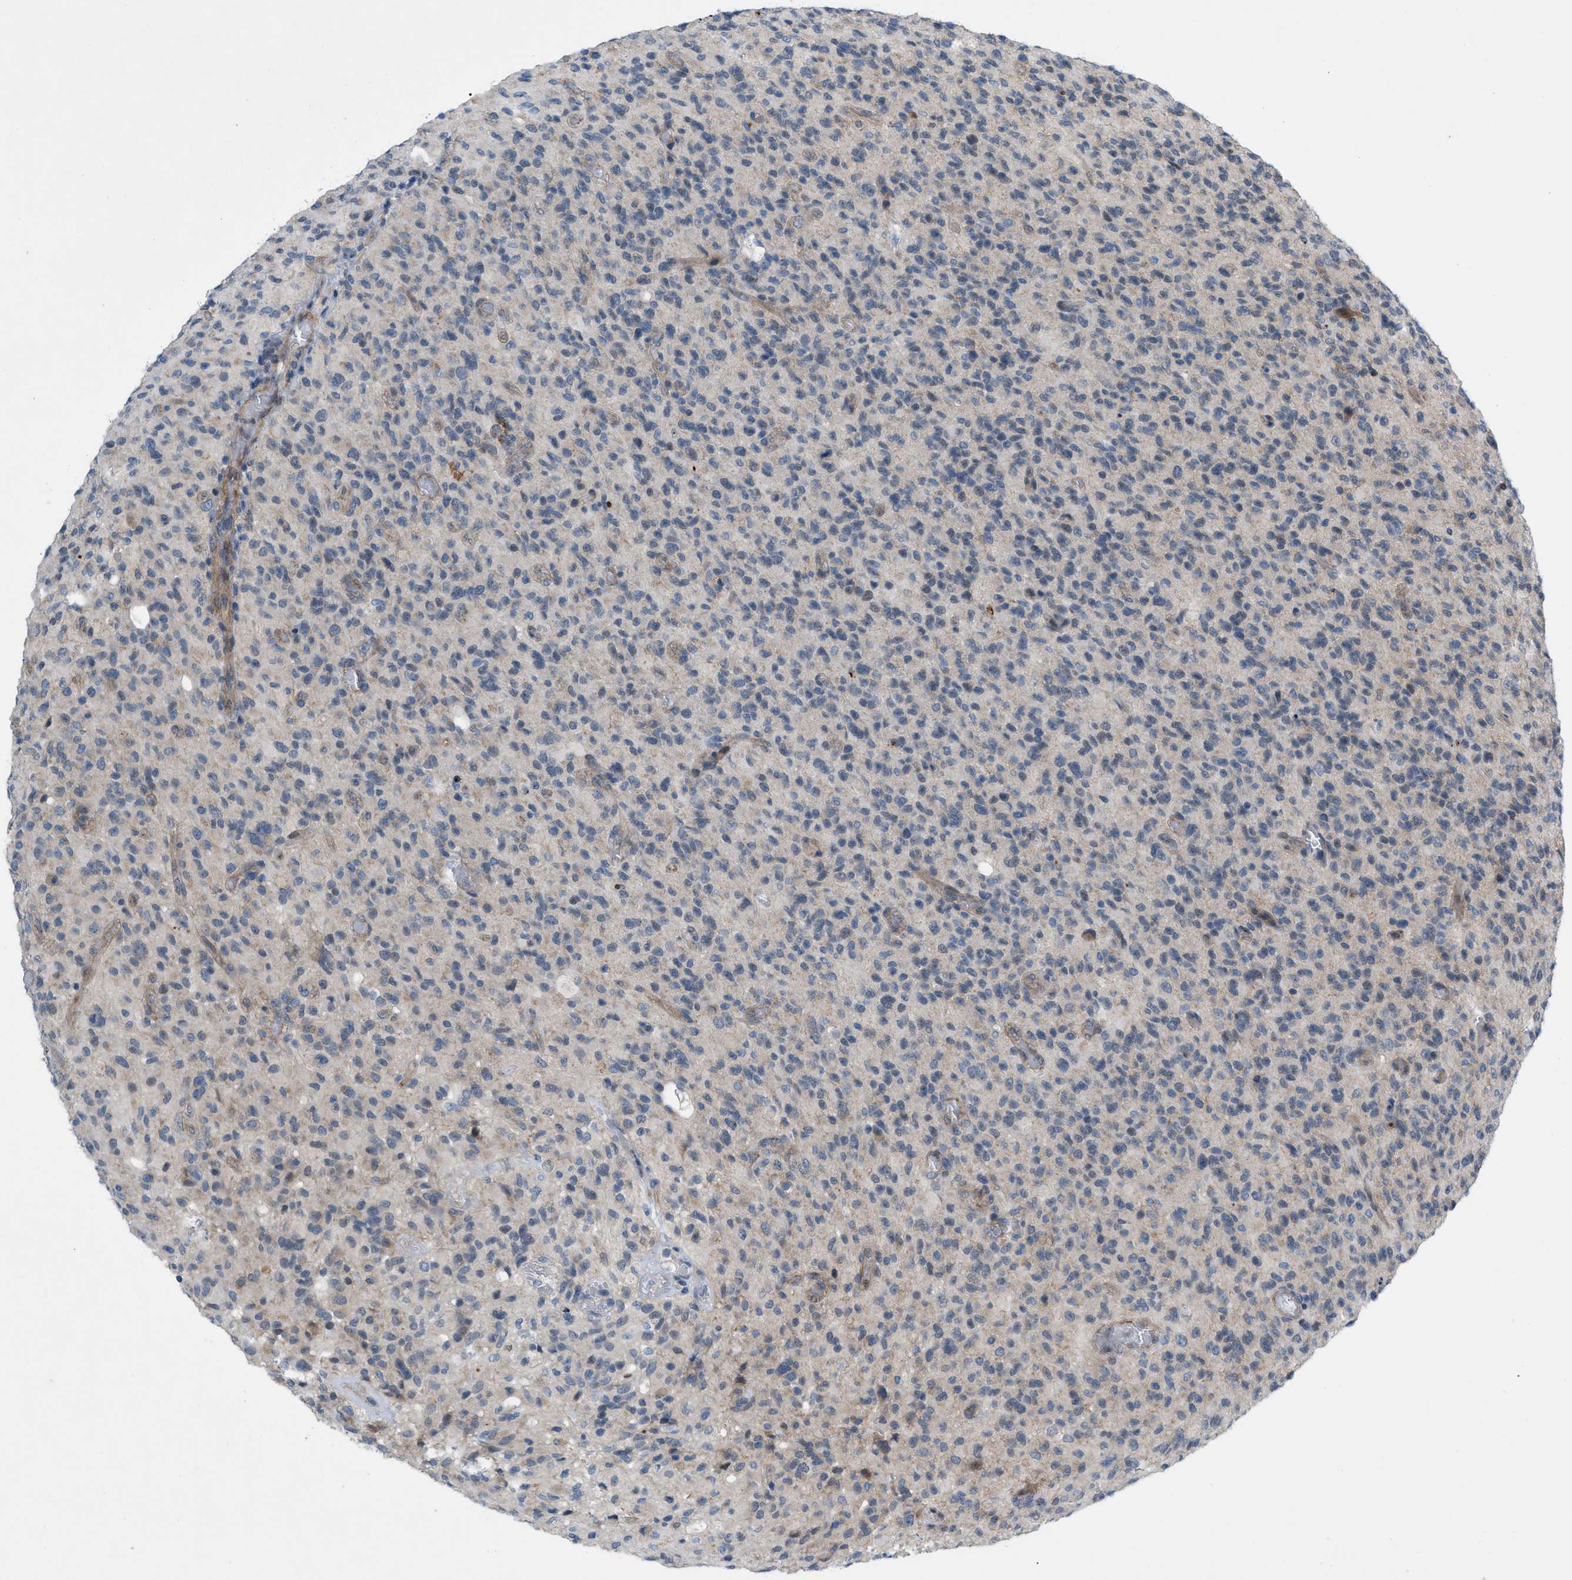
{"staining": {"intensity": "weak", "quantity": "<25%", "location": "cytoplasmic/membranous"}, "tissue": "glioma", "cell_type": "Tumor cells", "image_type": "cancer", "snomed": [{"axis": "morphology", "description": "Glioma, malignant, High grade"}, {"axis": "topography", "description": "Brain"}], "caption": "The micrograph displays no staining of tumor cells in malignant high-grade glioma.", "gene": "NDEL1", "patient": {"sex": "male", "age": 71}}